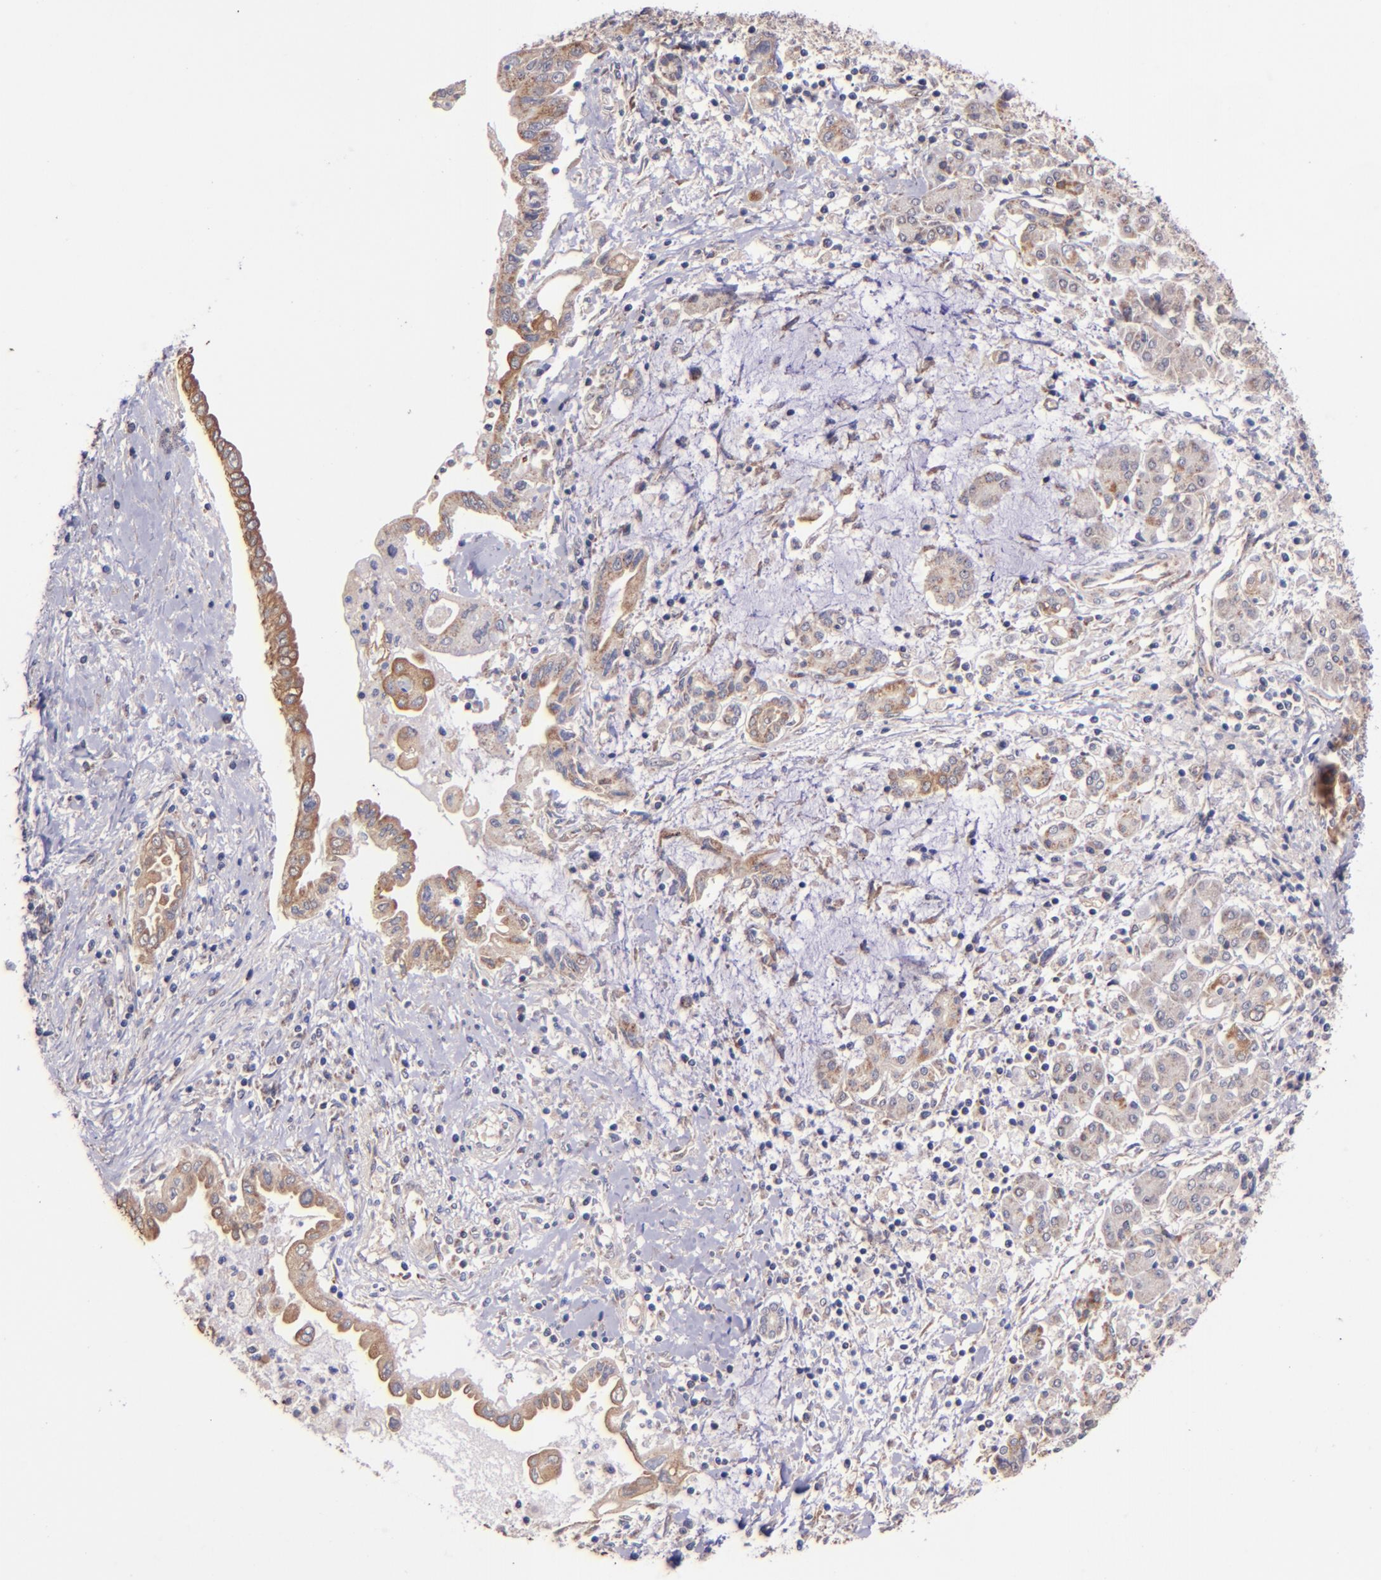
{"staining": {"intensity": "moderate", "quantity": ">75%", "location": "cytoplasmic/membranous"}, "tissue": "pancreatic cancer", "cell_type": "Tumor cells", "image_type": "cancer", "snomed": [{"axis": "morphology", "description": "Adenocarcinoma, NOS"}, {"axis": "topography", "description": "Pancreas"}], "caption": "Protein staining by immunohistochemistry (IHC) displays moderate cytoplasmic/membranous positivity in approximately >75% of tumor cells in pancreatic adenocarcinoma.", "gene": "SHC1", "patient": {"sex": "female", "age": 57}}